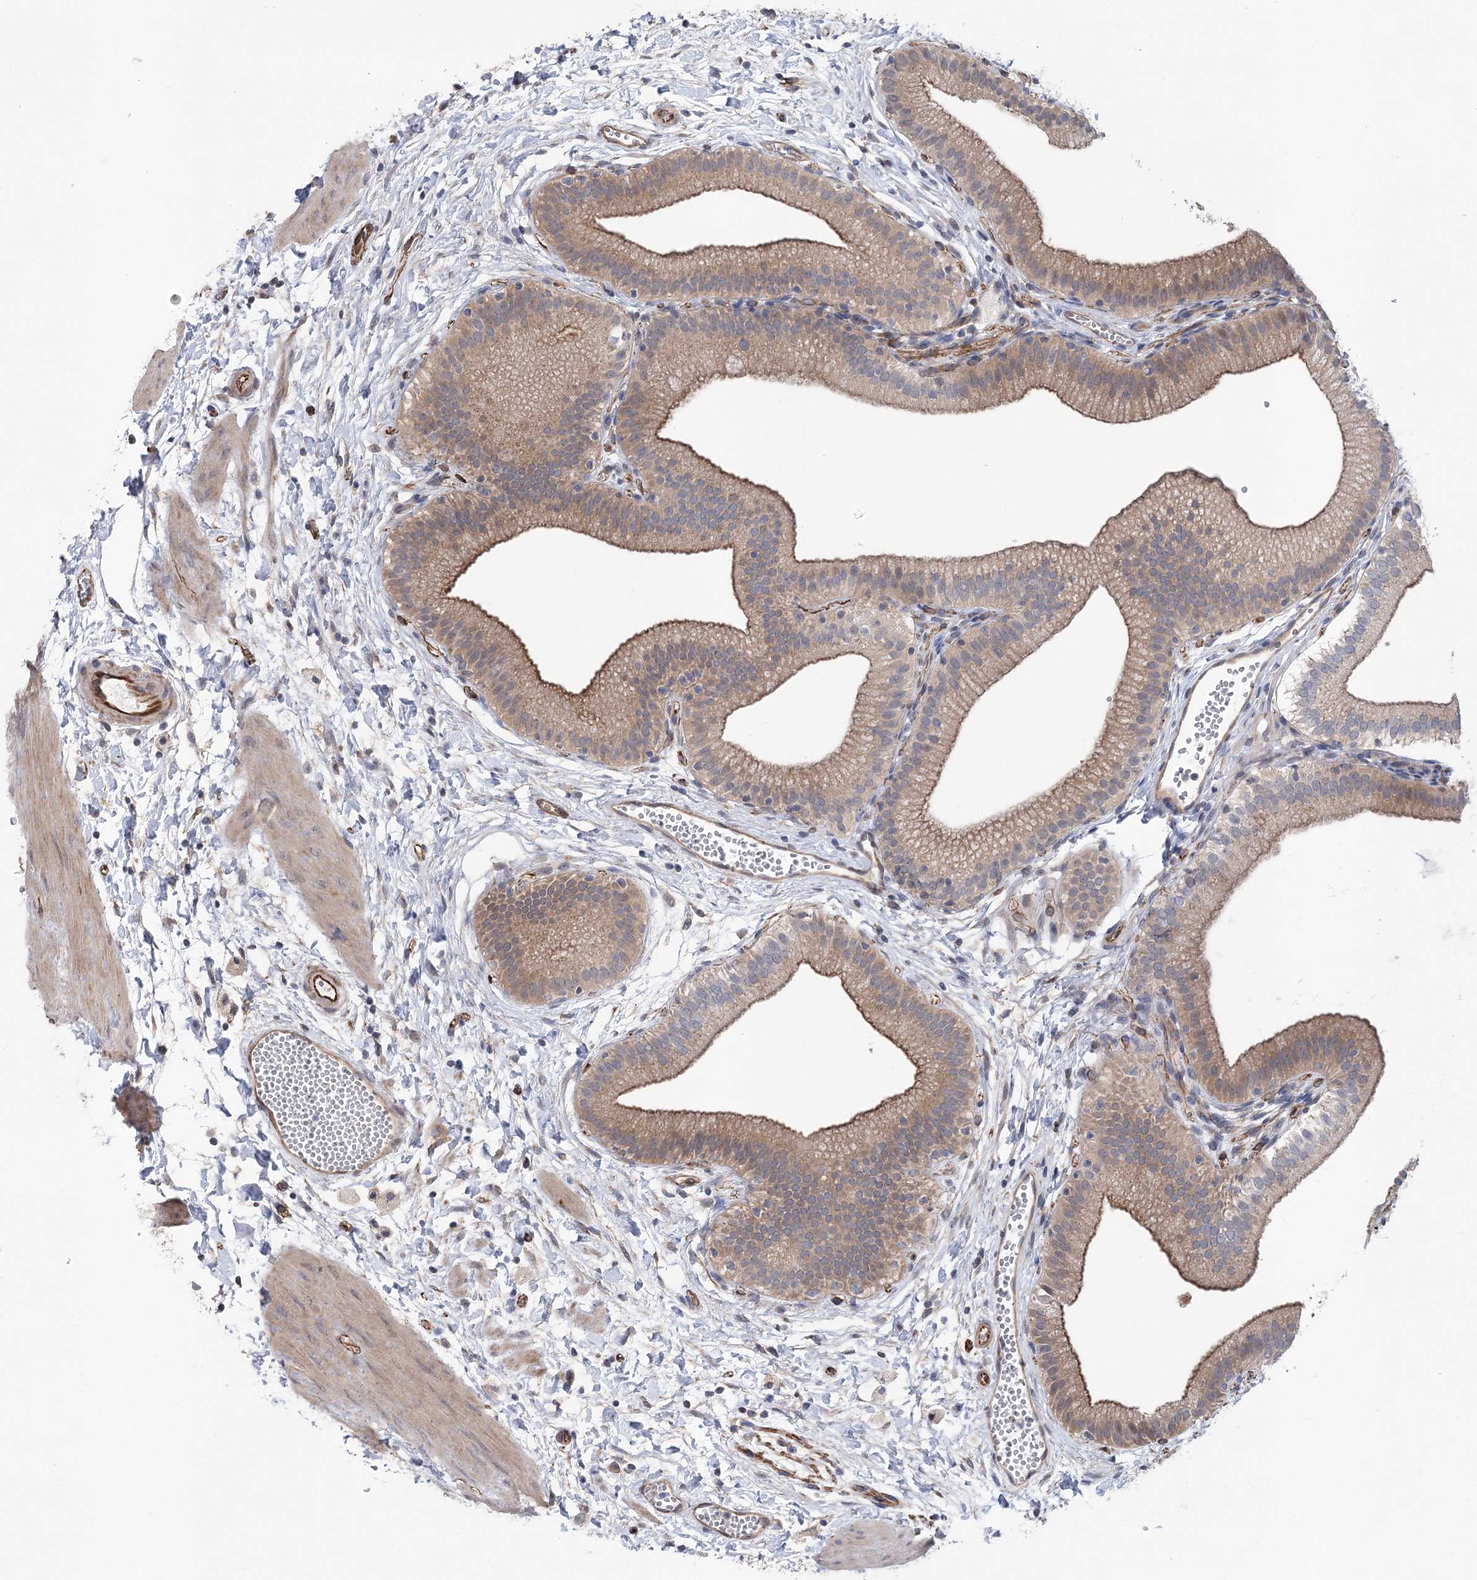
{"staining": {"intensity": "moderate", "quantity": ">75%", "location": "cytoplasmic/membranous"}, "tissue": "gallbladder", "cell_type": "Glandular cells", "image_type": "normal", "snomed": [{"axis": "morphology", "description": "Normal tissue, NOS"}, {"axis": "topography", "description": "Gallbladder"}], "caption": "Moderate cytoplasmic/membranous protein staining is identified in approximately >75% of glandular cells in gallbladder. (Stains: DAB in brown, nuclei in blue, Microscopy: brightfield microscopy at high magnification).", "gene": "RWDD4", "patient": {"sex": "male", "age": 55}}